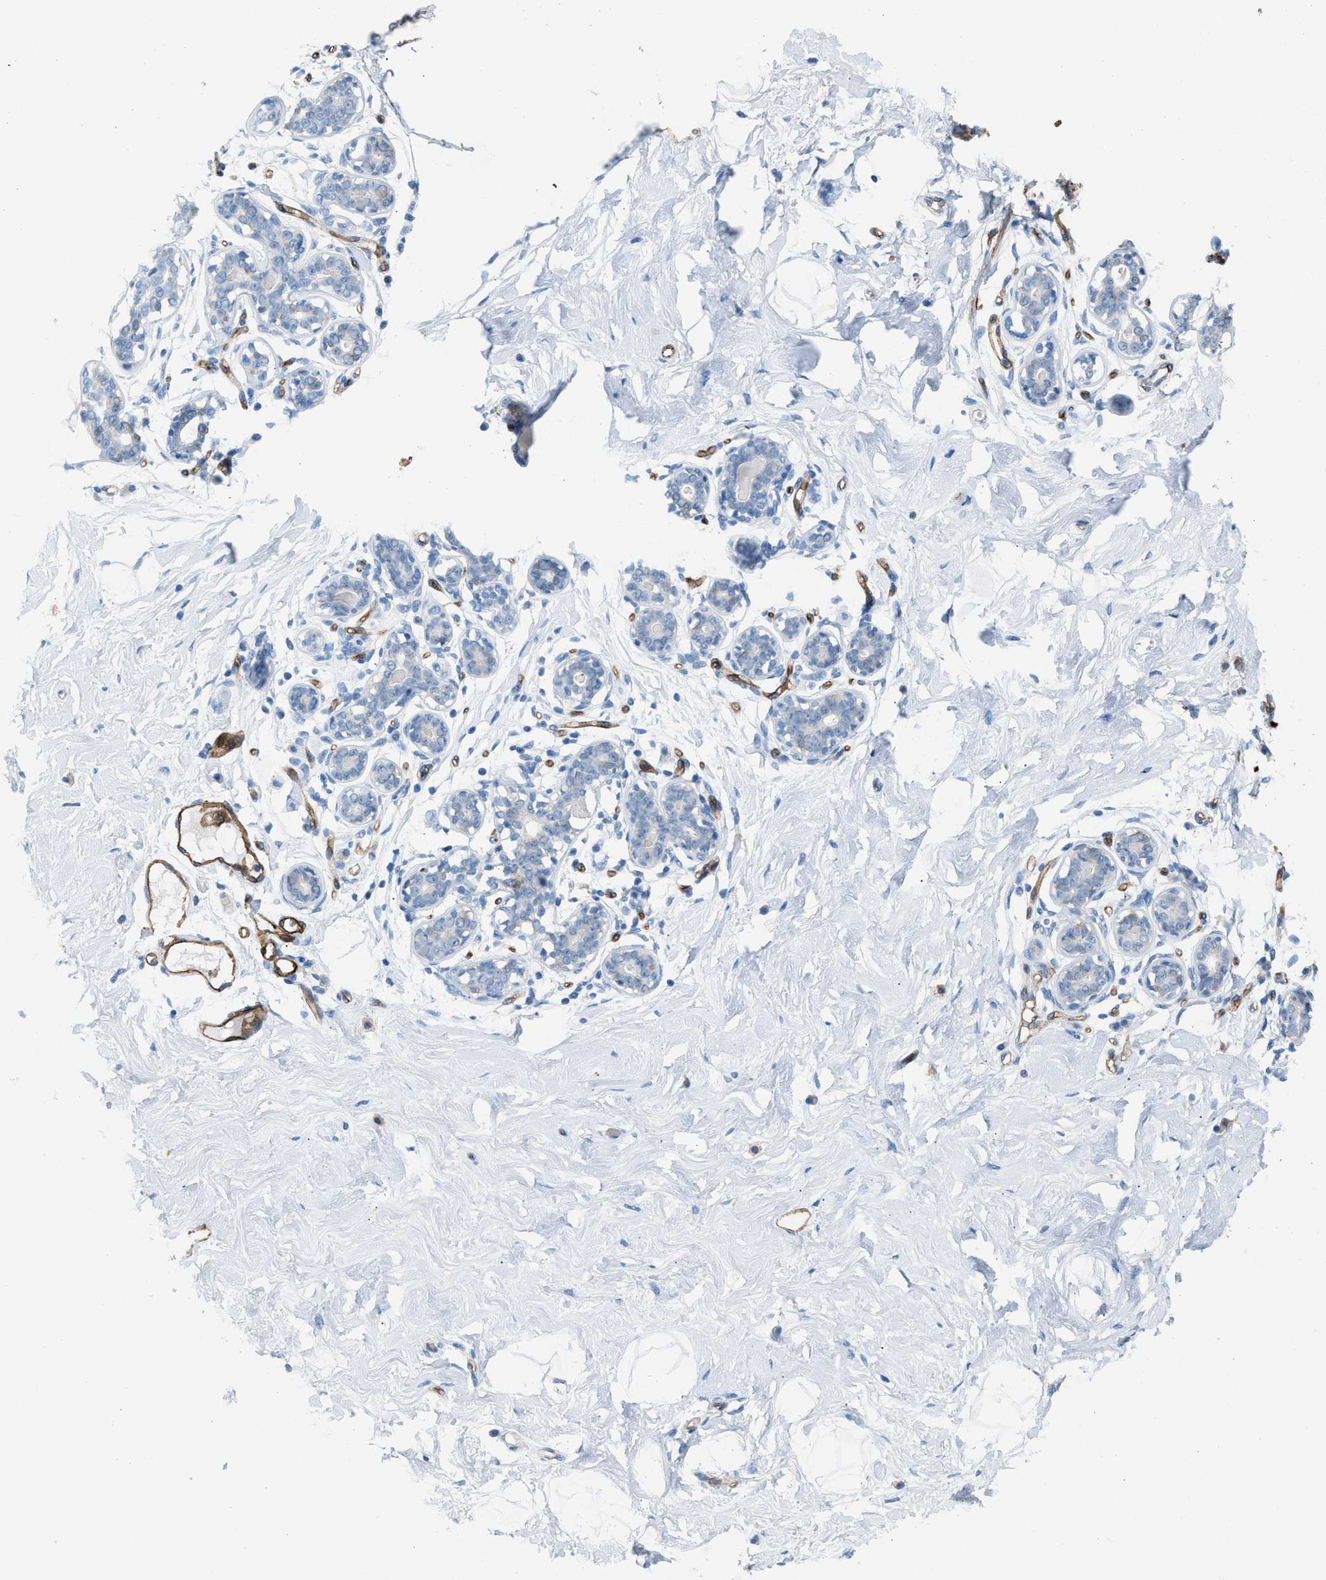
{"staining": {"intensity": "negative", "quantity": "none", "location": "none"}, "tissue": "breast", "cell_type": "Adipocytes", "image_type": "normal", "snomed": [{"axis": "morphology", "description": "Normal tissue, NOS"}, {"axis": "topography", "description": "Breast"}], "caption": "Immunohistochemistry (IHC) photomicrograph of normal breast stained for a protein (brown), which reveals no expression in adipocytes. (DAB (3,3'-diaminobenzidine) immunohistochemistry (IHC) with hematoxylin counter stain).", "gene": "DYSF", "patient": {"sex": "female", "age": 23}}